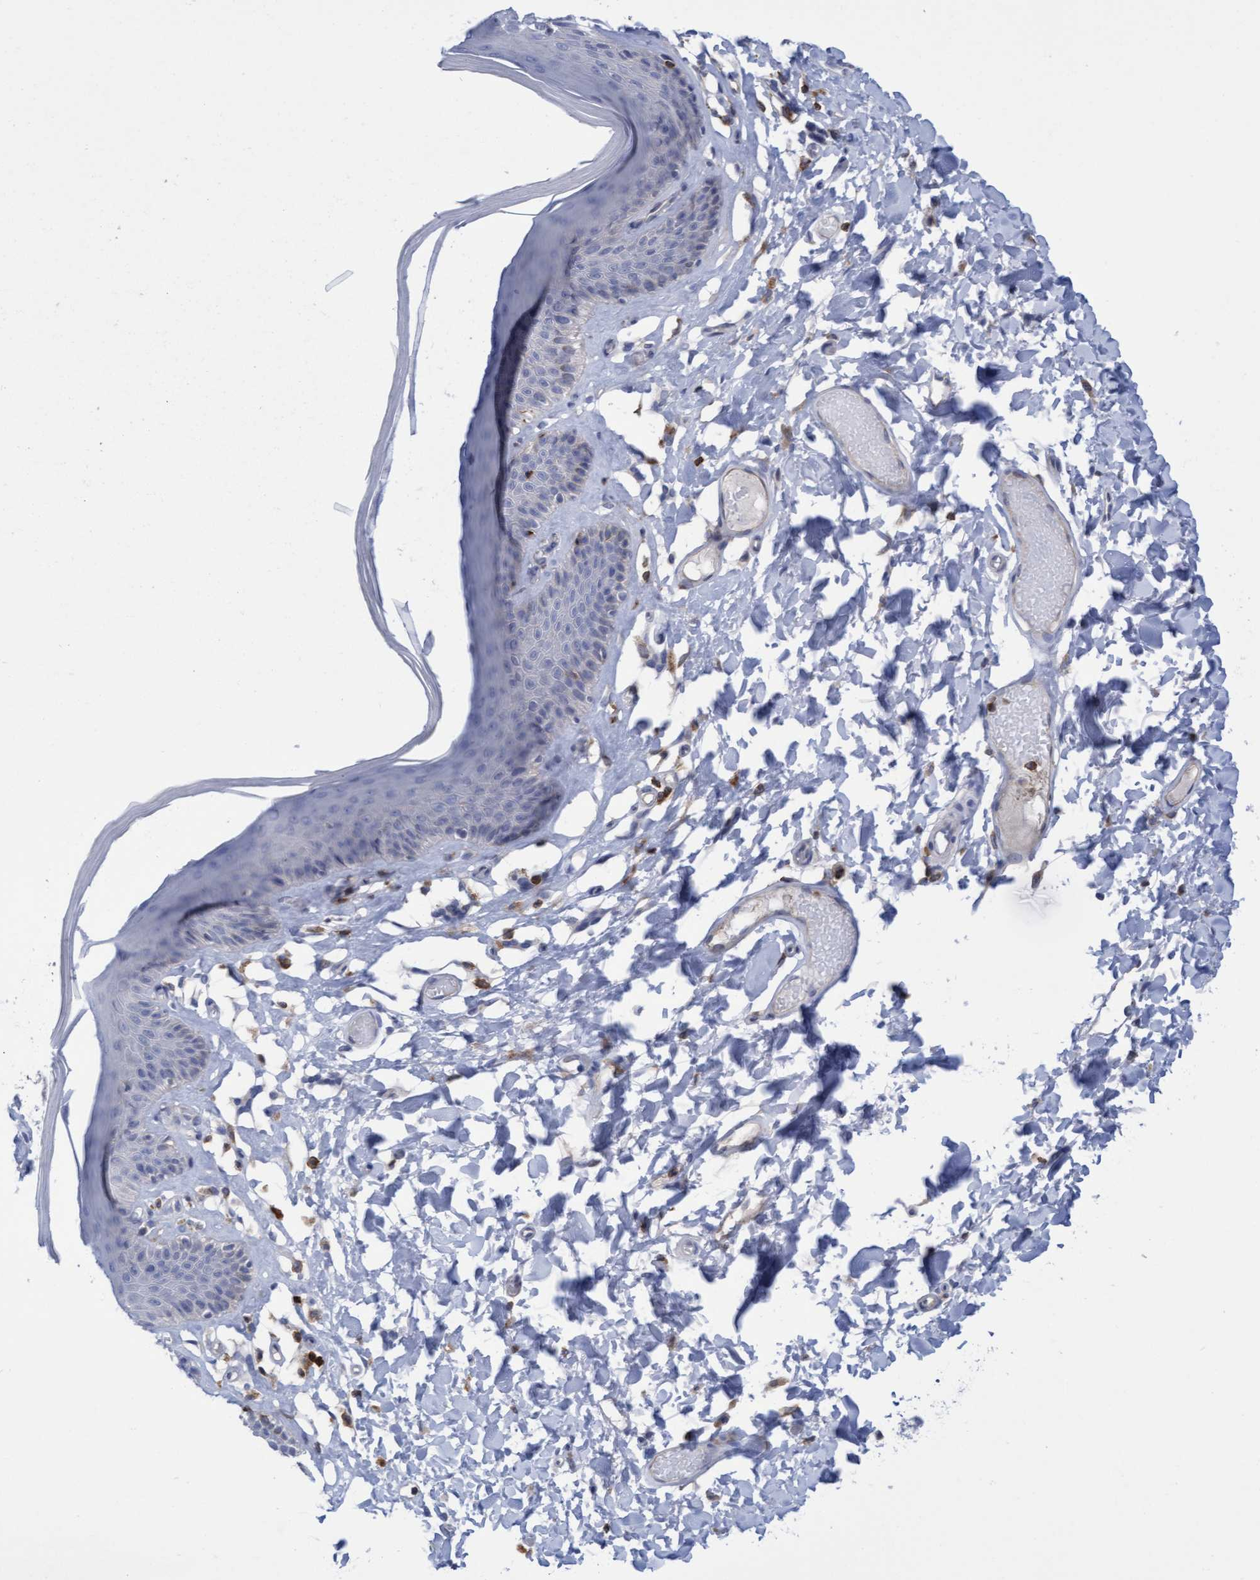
{"staining": {"intensity": "moderate", "quantity": "<25%", "location": "cytoplasmic/membranous"}, "tissue": "skin", "cell_type": "Epidermal cells", "image_type": "normal", "snomed": [{"axis": "morphology", "description": "Normal tissue, NOS"}, {"axis": "topography", "description": "Vulva"}], "caption": "The histopathology image demonstrates a brown stain indicating the presence of a protein in the cytoplasmic/membranous of epidermal cells in skin. The staining is performed using DAB brown chromogen to label protein expression. The nuclei are counter-stained blue using hematoxylin.", "gene": "FNBP1", "patient": {"sex": "female", "age": 73}}